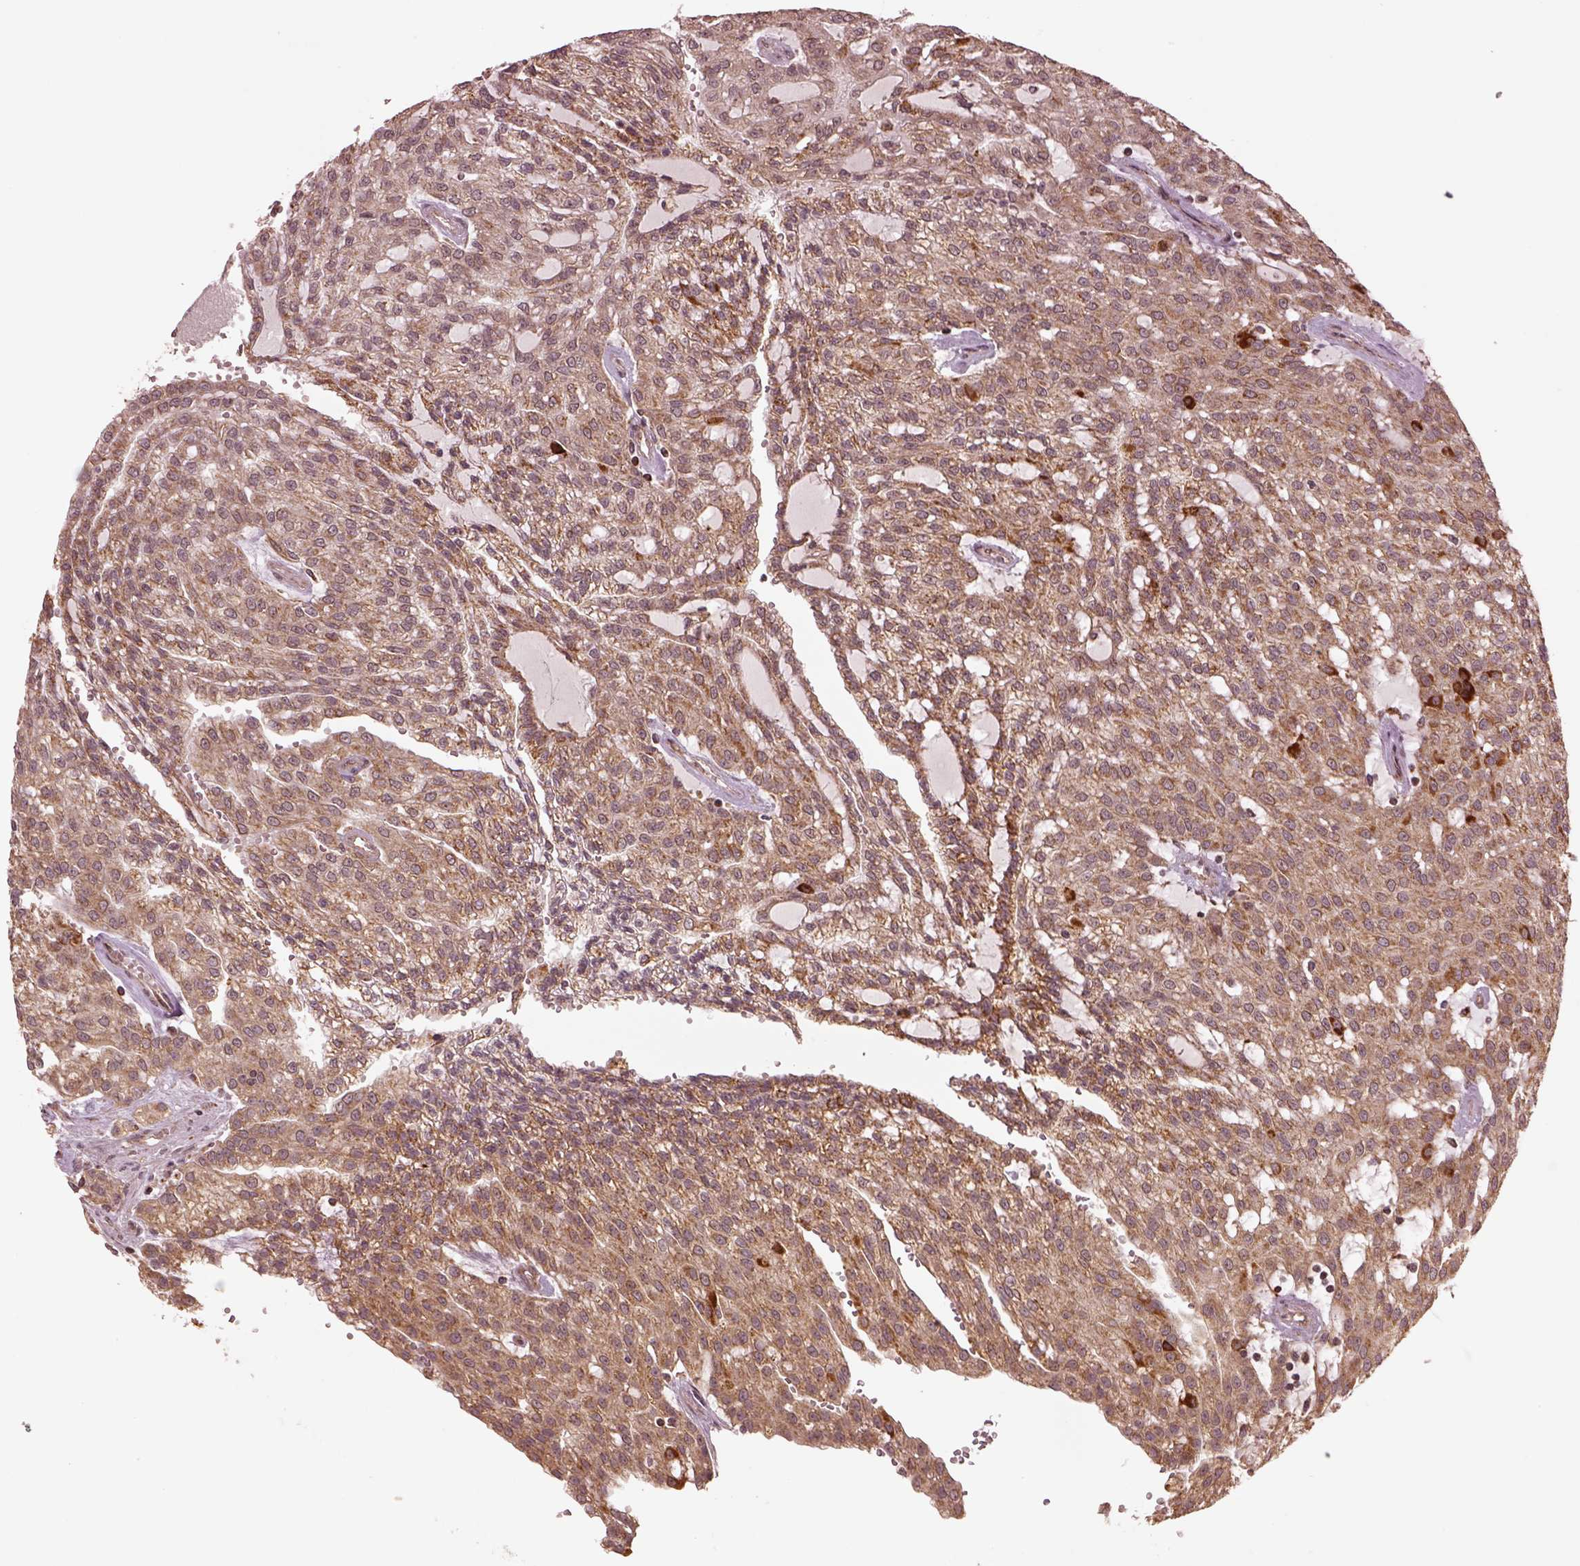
{"staining": {"intensity": "moderate", "quantity": ">75%", "location": "cytoplasmic/membranous"}, "tissue": "renal cancer", "cell_type": "Tumor cells", "image_type": "cancer", "snomed": [{"axis": "morphology", "description": "Adenocarcinoma, NOS"}, {"axis": "topography", "description": "Kidney"}], "caption": "There is medium levels of moderate cytoplasmic/membranous staining in tumor cells of renal cancer (adenocarcinoma), as demonstrated by immunohistochemical staining (brown color).", "gene": "SEL1L3", "patient": {"sex": "male", "age": 63}}